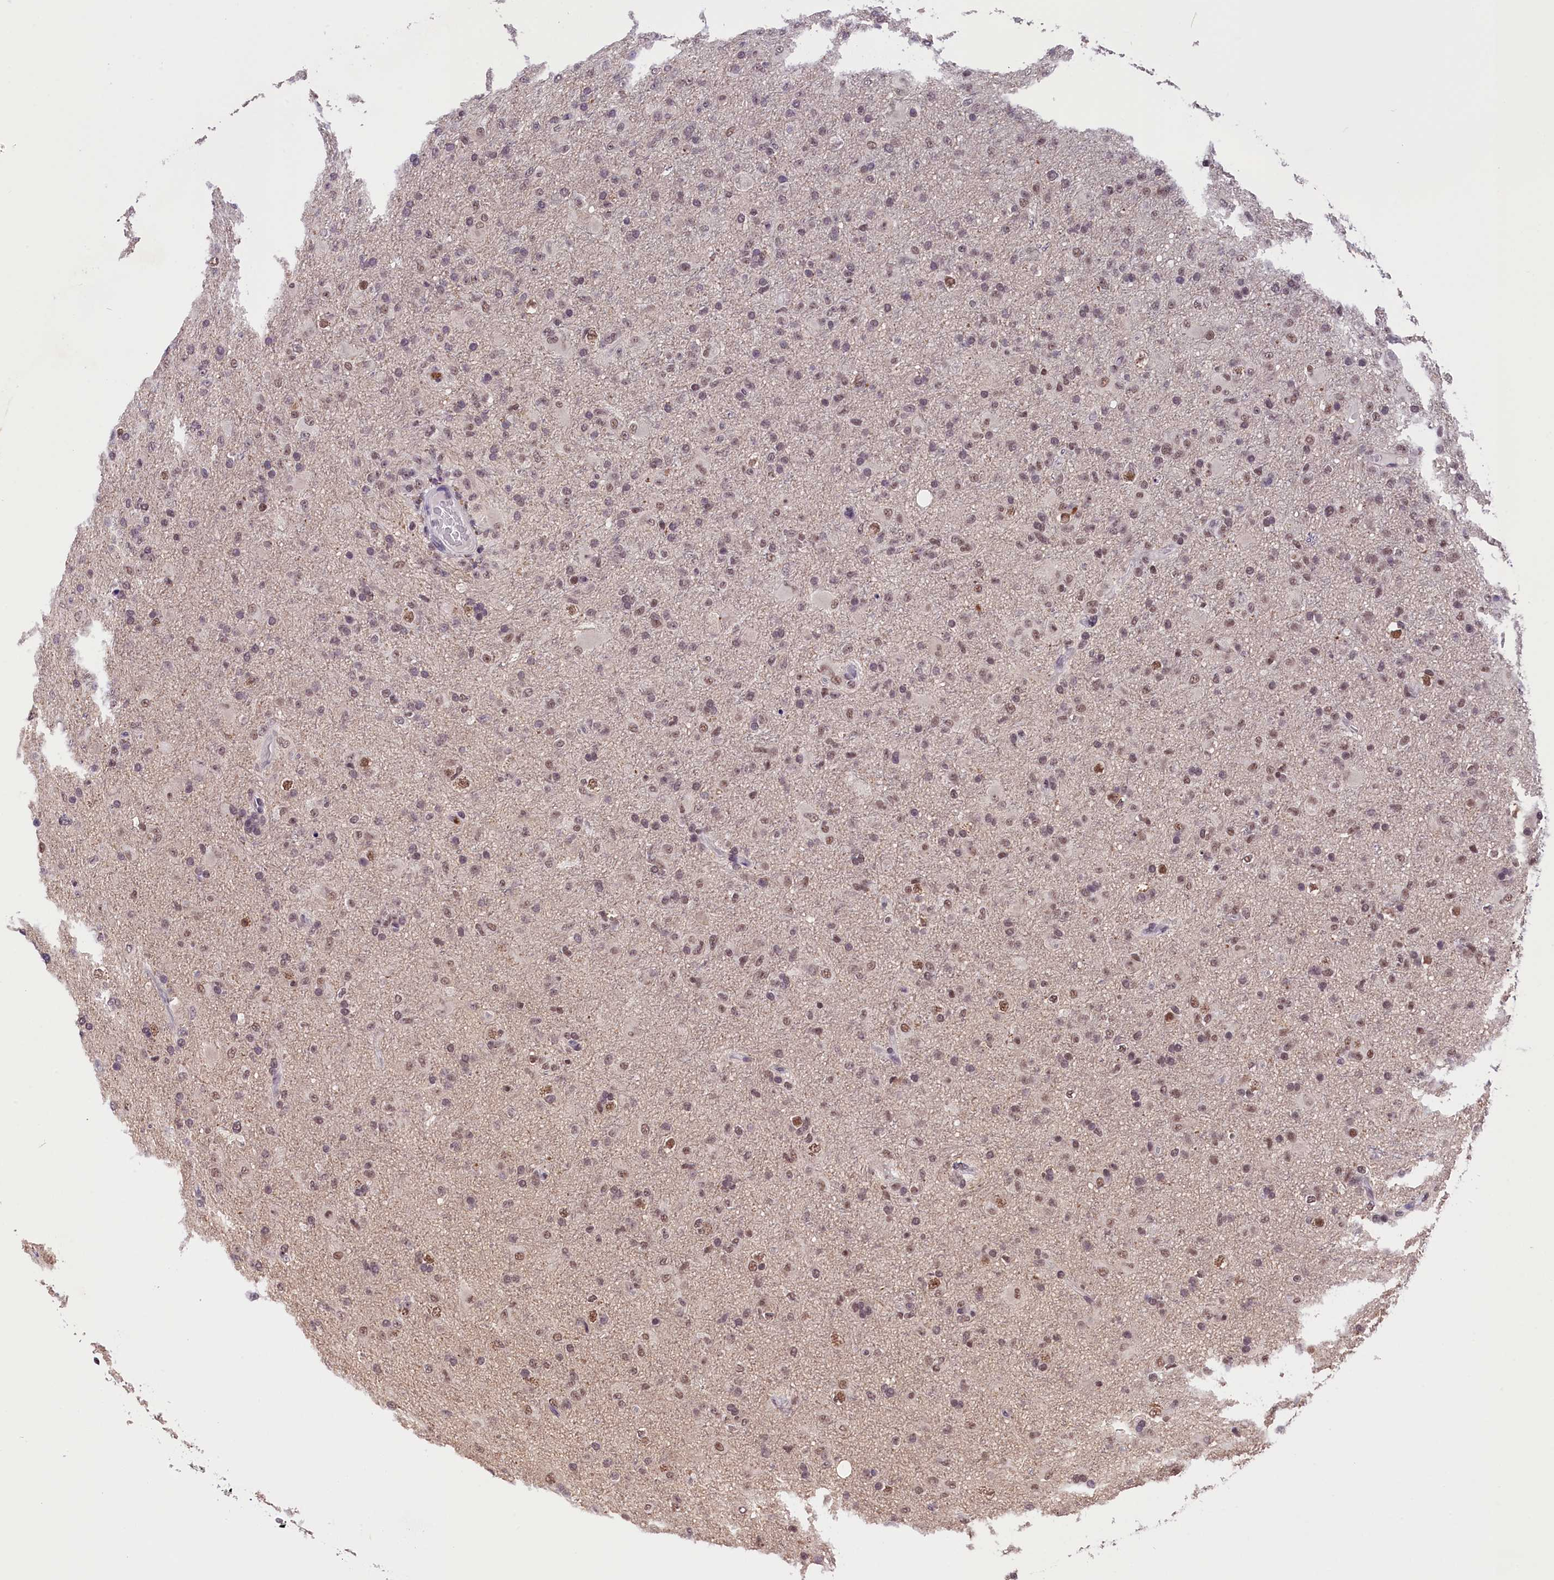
{"staining": {"intensity": "moderate", "quantity": "25%-75%", "location": "nuclear"}, "tissue": "glioma", "cell_type": "Tumor cells", "image_type": "cancer", "snomed": [{"axis": "morphology", "description": "Glioma, malignant, Low grade"}, {"axis": "topography", "description": "Brain"}], "caption": "Malignant glioma (low-grade) was stained to show a protein in brown. There is medium levels of moderate nuclear expression in about 25%-75% of tumor cells. (IHC, brightfield microscopy, high magnification).", "gene": "ZC3H4", "patient": {"sex": "male", "age": 65}}